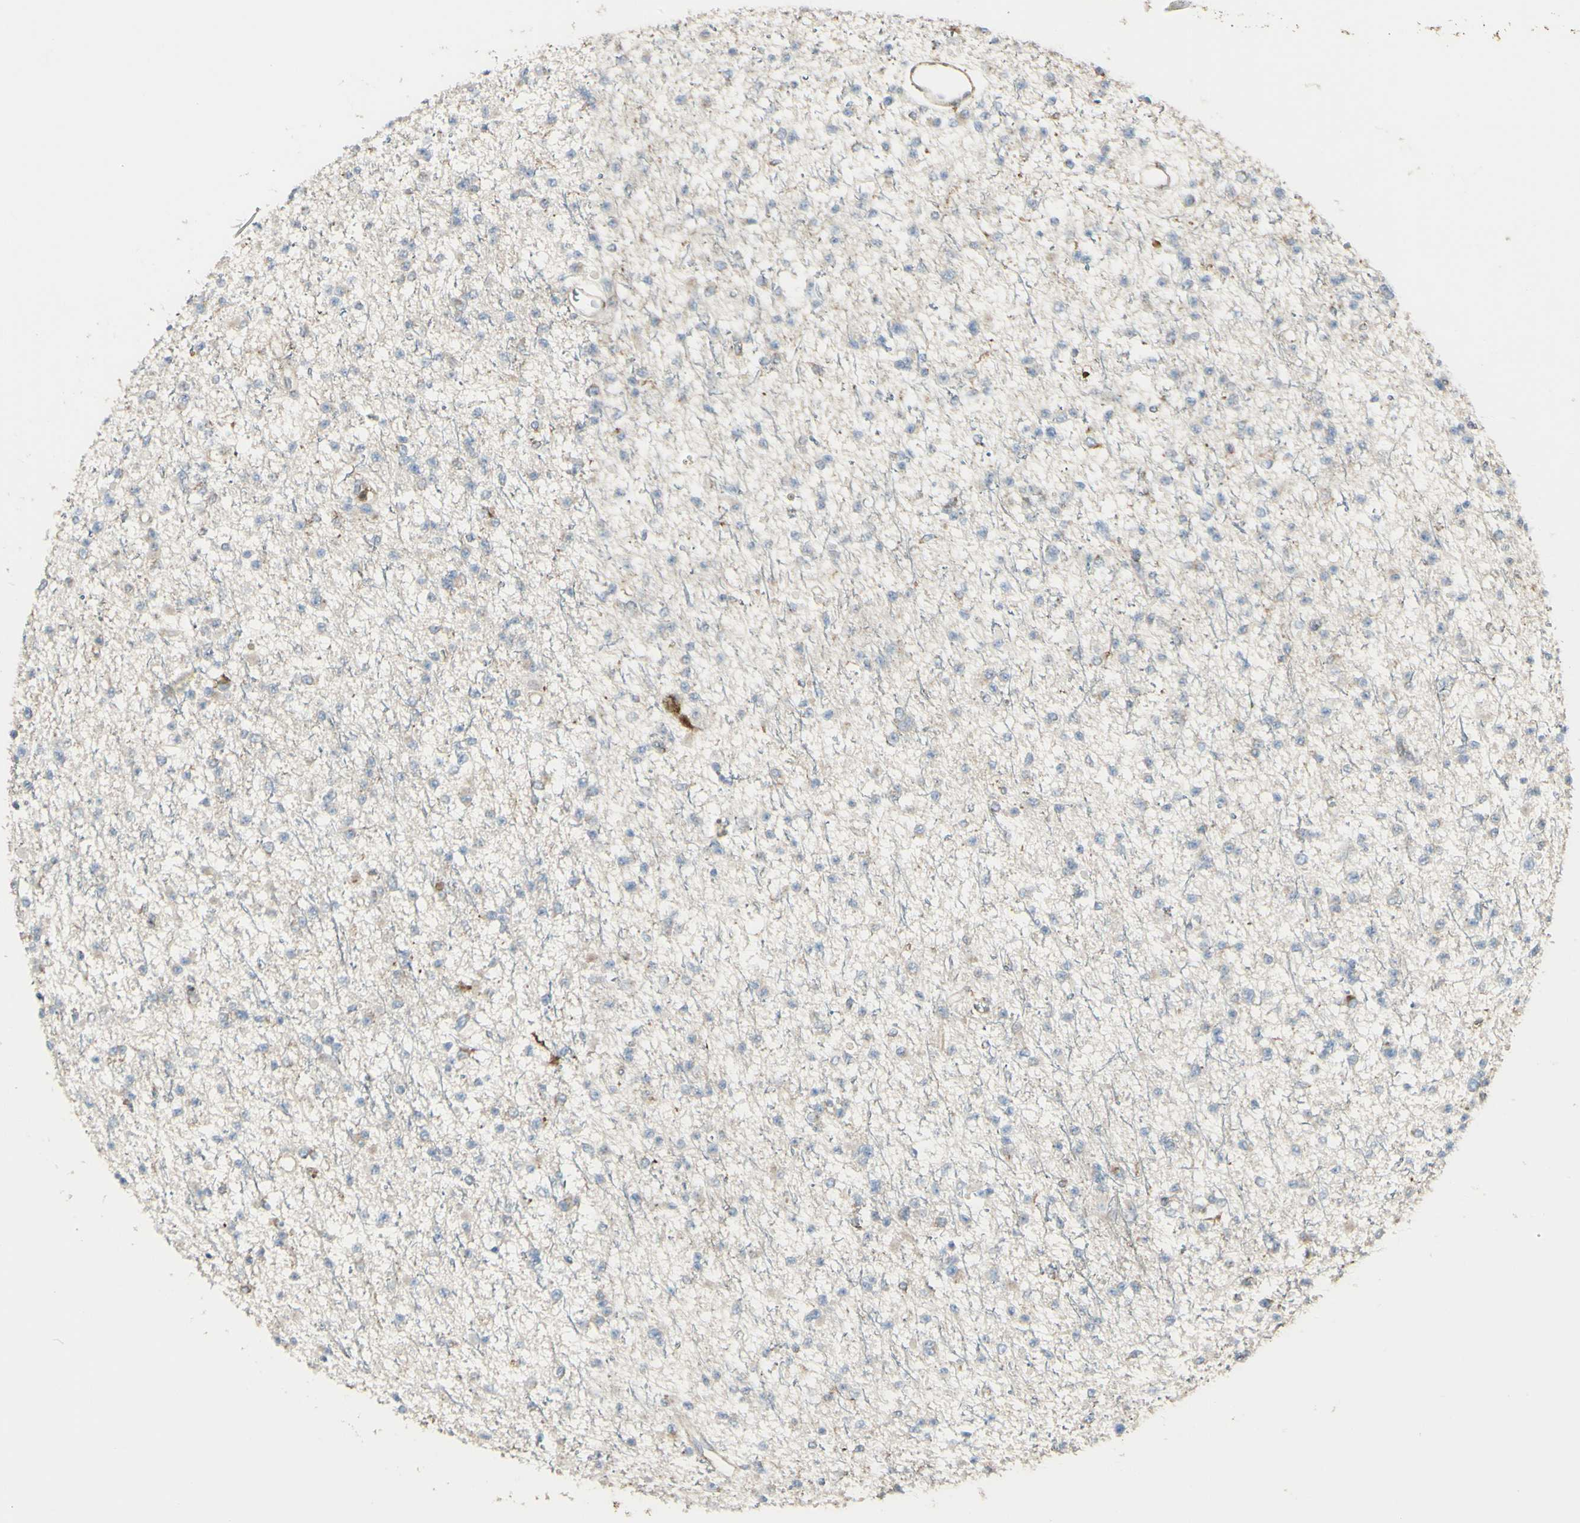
{"staining": {"intensity": "weak", "quantity": "<25%", "location": "cytoplasmic/membranous"}, "tissue": "glioma", "cell_type": "Tumor cells", "image_type": "cancer", "snomed": [{"axis": "morphology", "description": "Glioma, malignant, Low grade"}, {"axis": "topography", "description": "Brain"}], "caption": "An IHC micrograph of malignant glioma (low-grade) is shown. There is no staining in tumor cells of malignant glioma (low-grade).", "gene": "NAPA", "patient": {"sex": "female", "age": 22}}